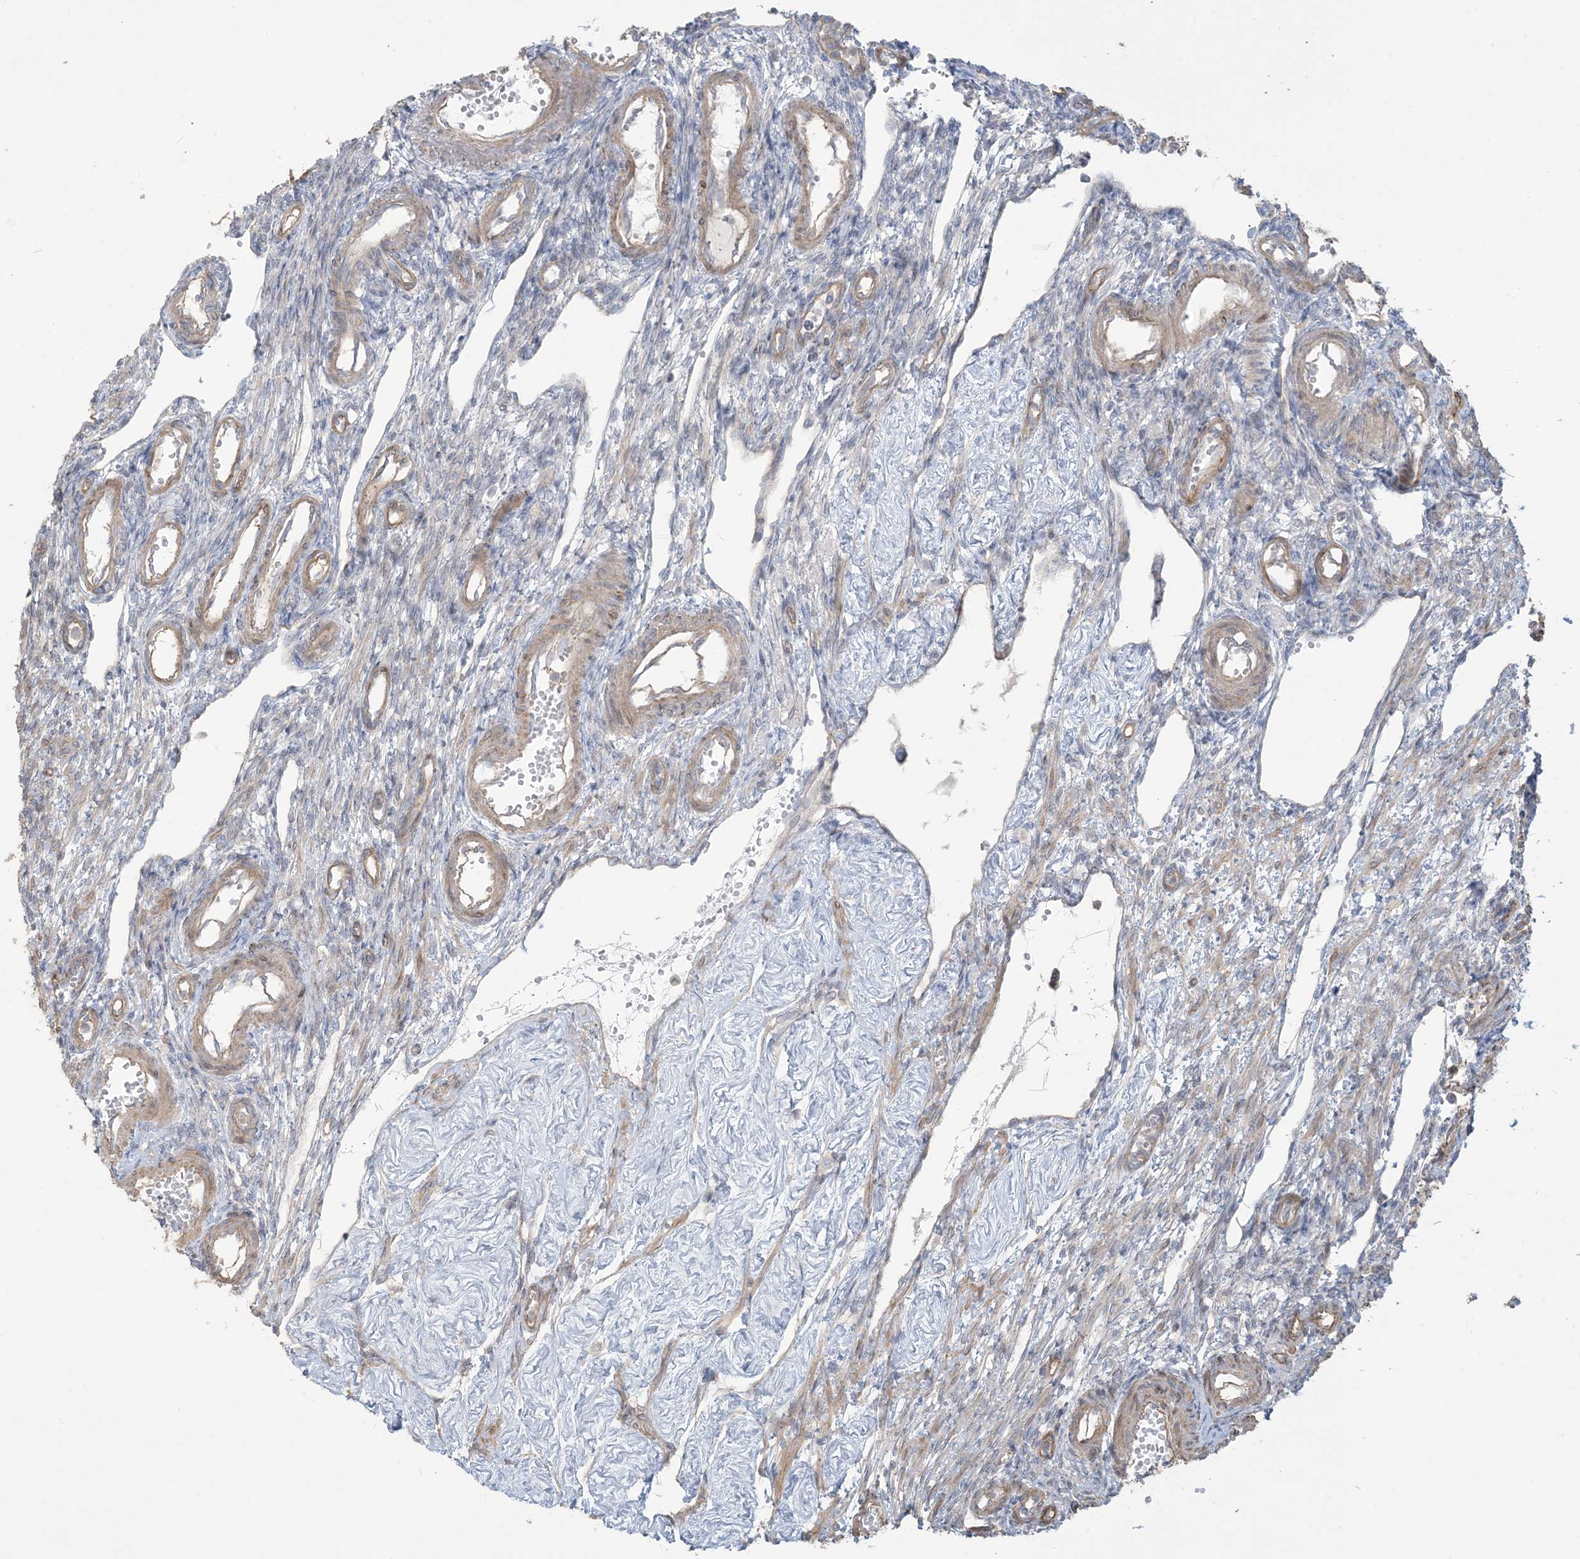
{"staining": {"intensity": "negative", "quantity": "none", "location": "none"}, "tissue": "ovary", "cell_type": "Ovarian stroma cells", "image_type": "normal", "snomed": [{"axis": "morphology", "description": "Normal tissue, NOS"}, {"axis": "morphology", "description": "Cyst, NOS"}, {"axis": "topography", "description": "Ovary"}], "caption": "Ovarian stroma cells are negative for brown protein staining in unremarkable ovary. Brightfield microscopy of IHC stained with DAB (brown) and hematoxylin (blue), captured at high magnification.", "gene": "KLHL18", "patient": {"sex": "female", "age": 33}}